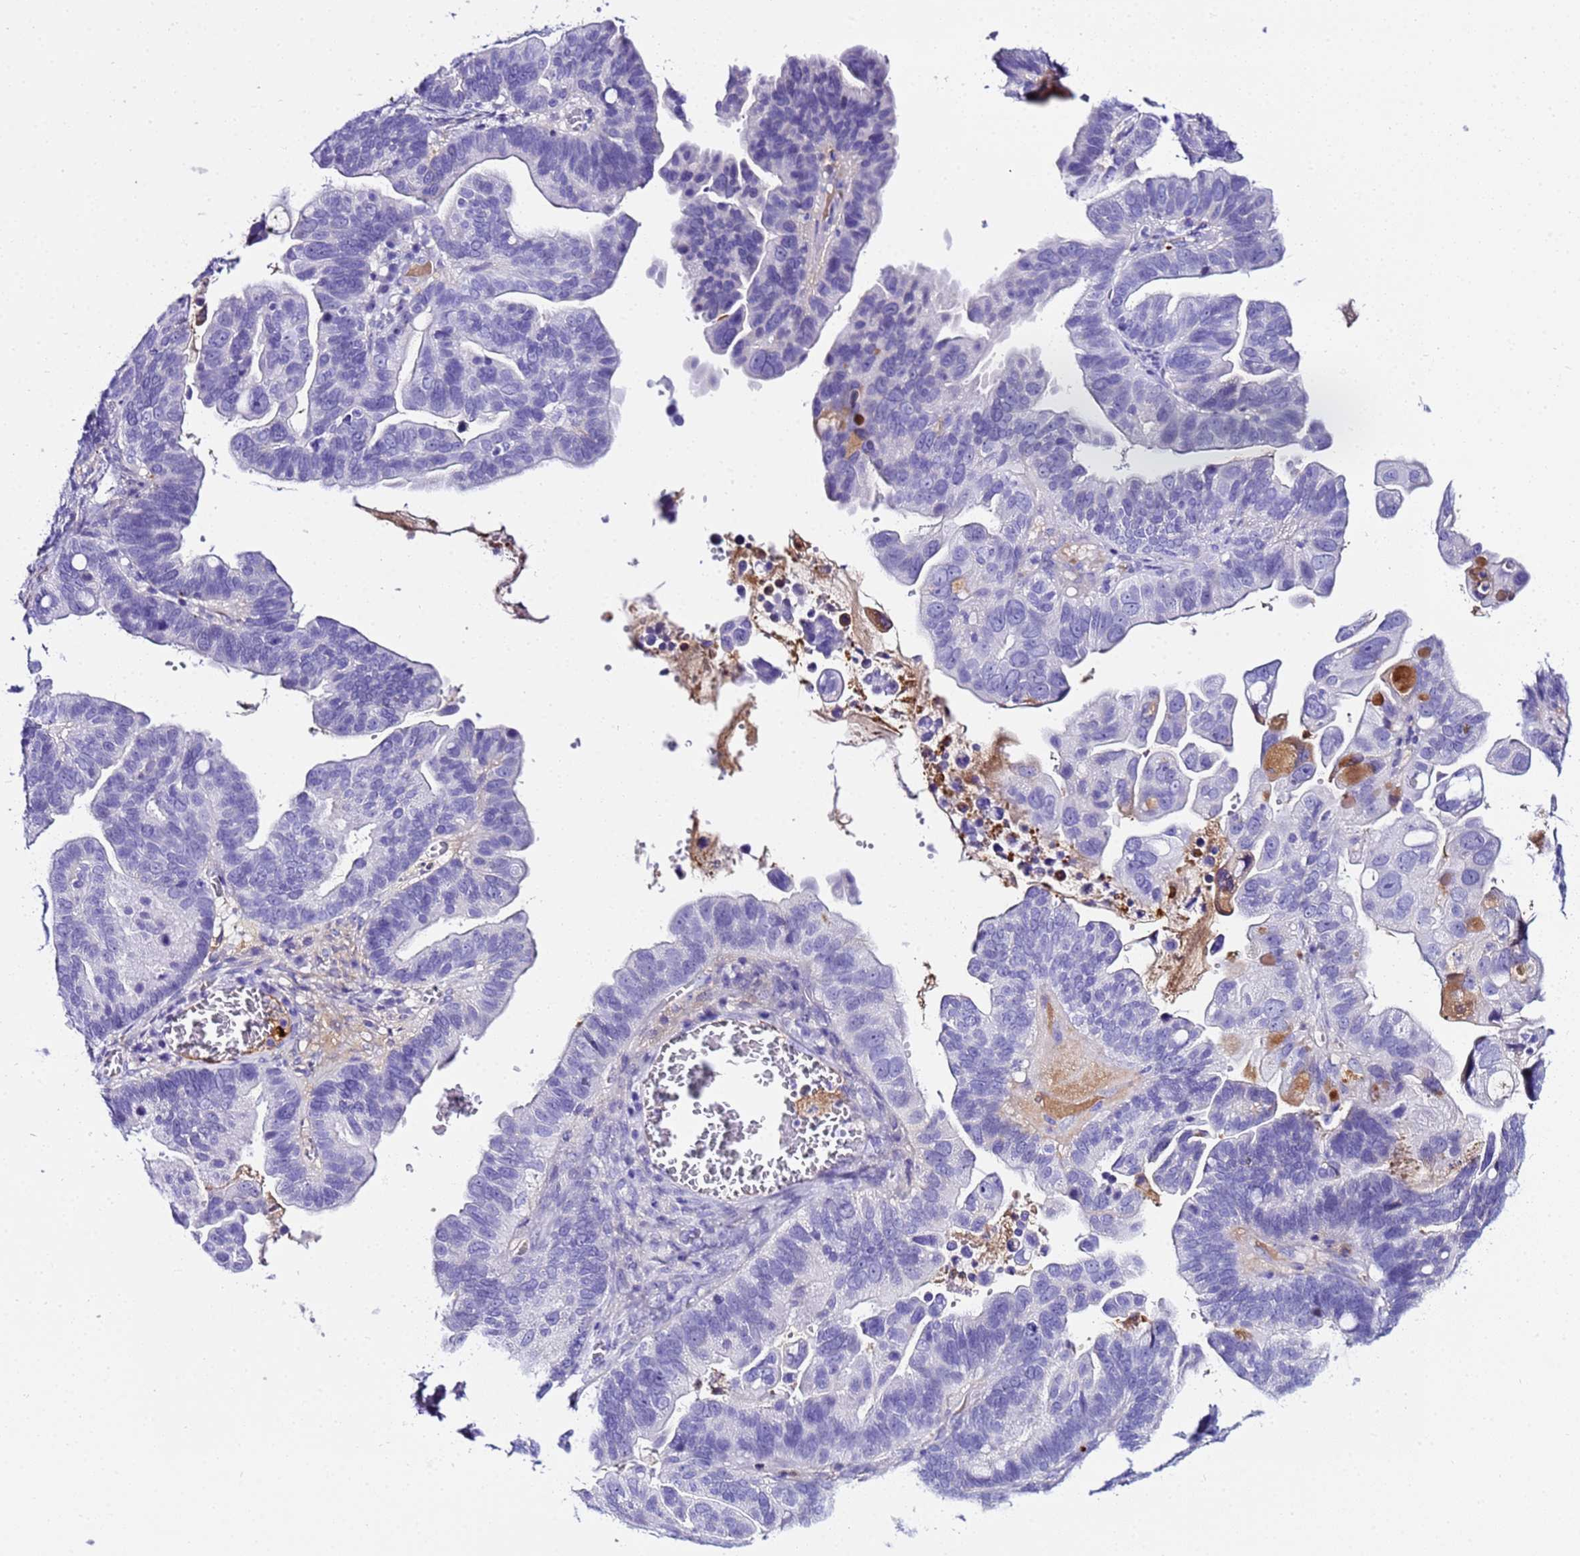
{"staining": {"intensity": "negative", "quantity": "none", "location": "none"}, "tissue": "ovarian cancer", "cell_type": "Tumor cells", "image_type": "cancer", "snomed": [{"axis": "morphology", "description": "Cystadenocarcinoma, serous, NOS"}, {"axis": "topography", "description": "Ovary"}], "caption": "DAB (3,3'-diaminobenzidine) immunohistochemical staining of human ovarian cancer (serous cystadenocarcinoma) demonstrates no significant positivity in tumor cells.", "gene": "CFHR2", "patient": {"sex": "female", "age": 56}}